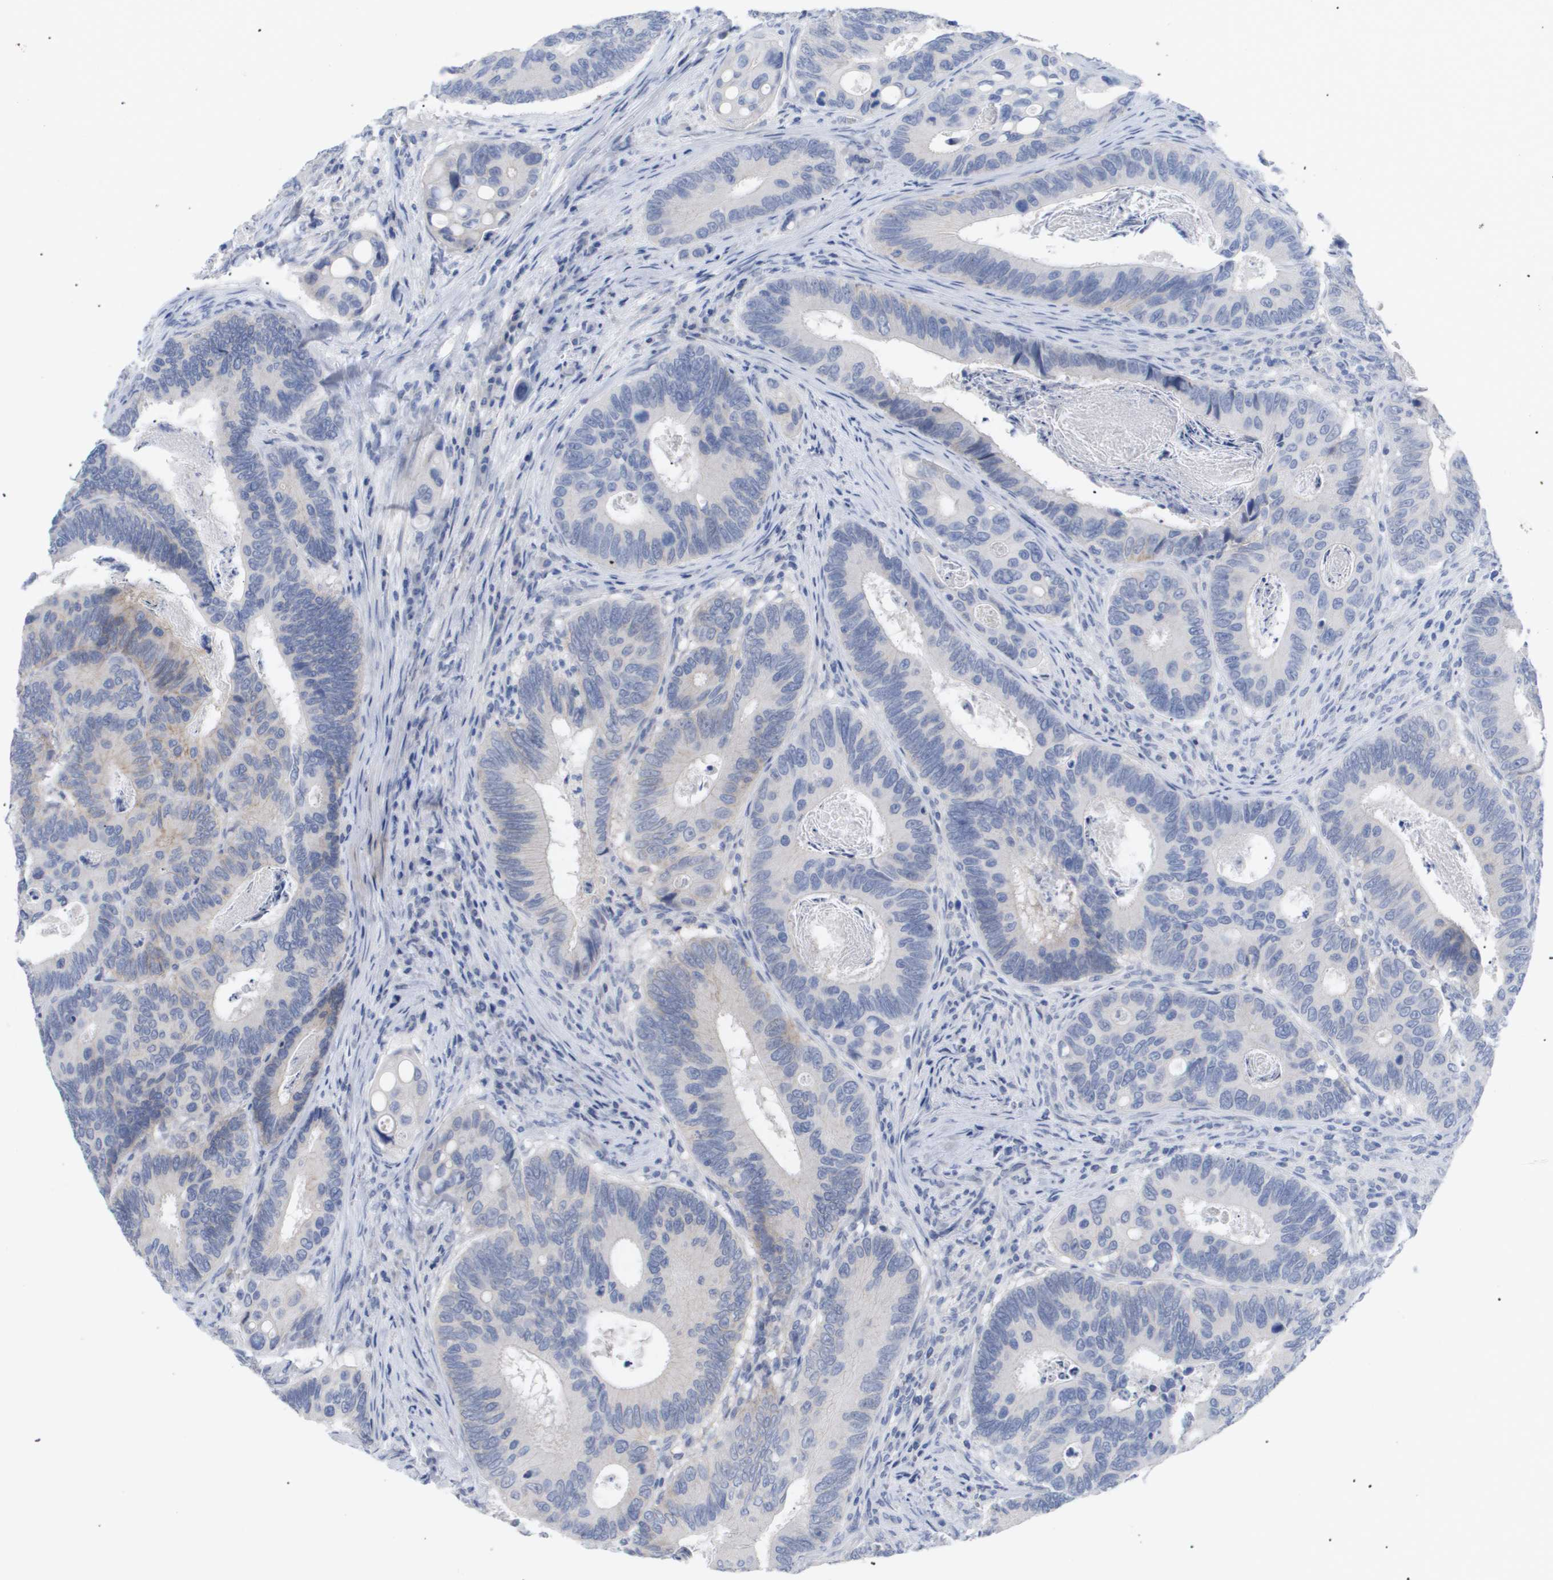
{"staining": {"intensity": "negative", "quantity": "none", "location": "none"}, "tissue": "colorectal cancer", "cell_type": "Tumor cells", "image_type": "cancer", "snomed": [{"axis": "morphology", "description": "Inflammation, NOS"}, {"axis": "morphology", "description": "Adenocarcinoma, NOS"}, {"axis": "topography", "description": "Colon"}], "caption": "Tumor cells show no significant protein expression in colorectal adenocarcinoma. (DAB immunohistochemistry (IHC), high magnification).", "gene": "CAV3", "patient": {"sex": "male", "age": 72}}